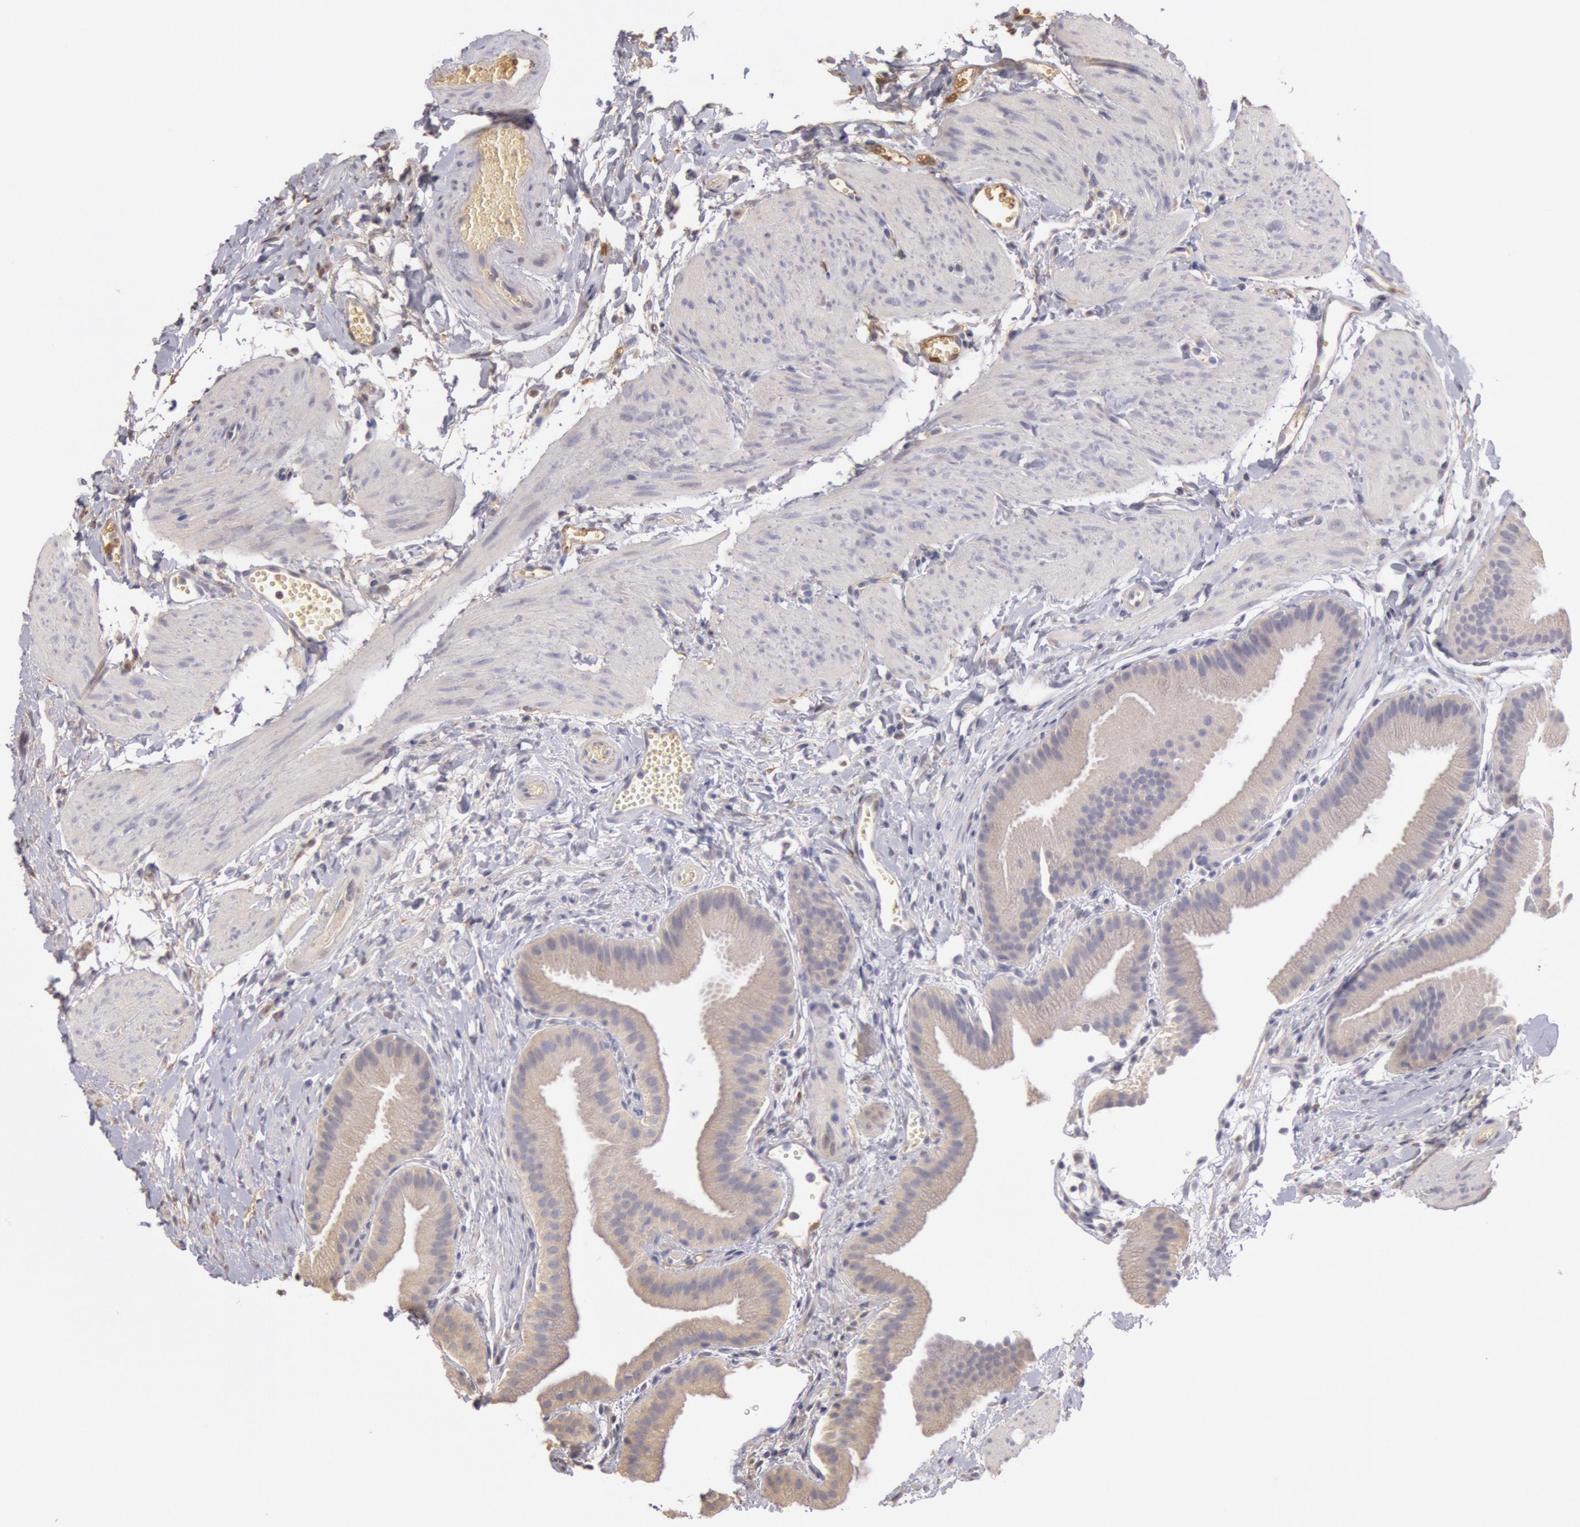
{"staining": {"intensity": "negative", "quantity": "none", "location": "none"}, "tissue": "gallbladder", "cell_type": "Glandular cells", "image_type": "normal", "snomed": [{"axis": "morphology", "description": "Normal tissue, NOS"}, {"axis": "topography", "description": "Gallbladder"}], "caption": "Glandular cells are negative for brown protein staining in unremarkable gallbladder. (DAB immunohistochemistry with hematoxylin counter stain).", "gene": "C1R", "patient": {"sex": "female", "age": 63}}